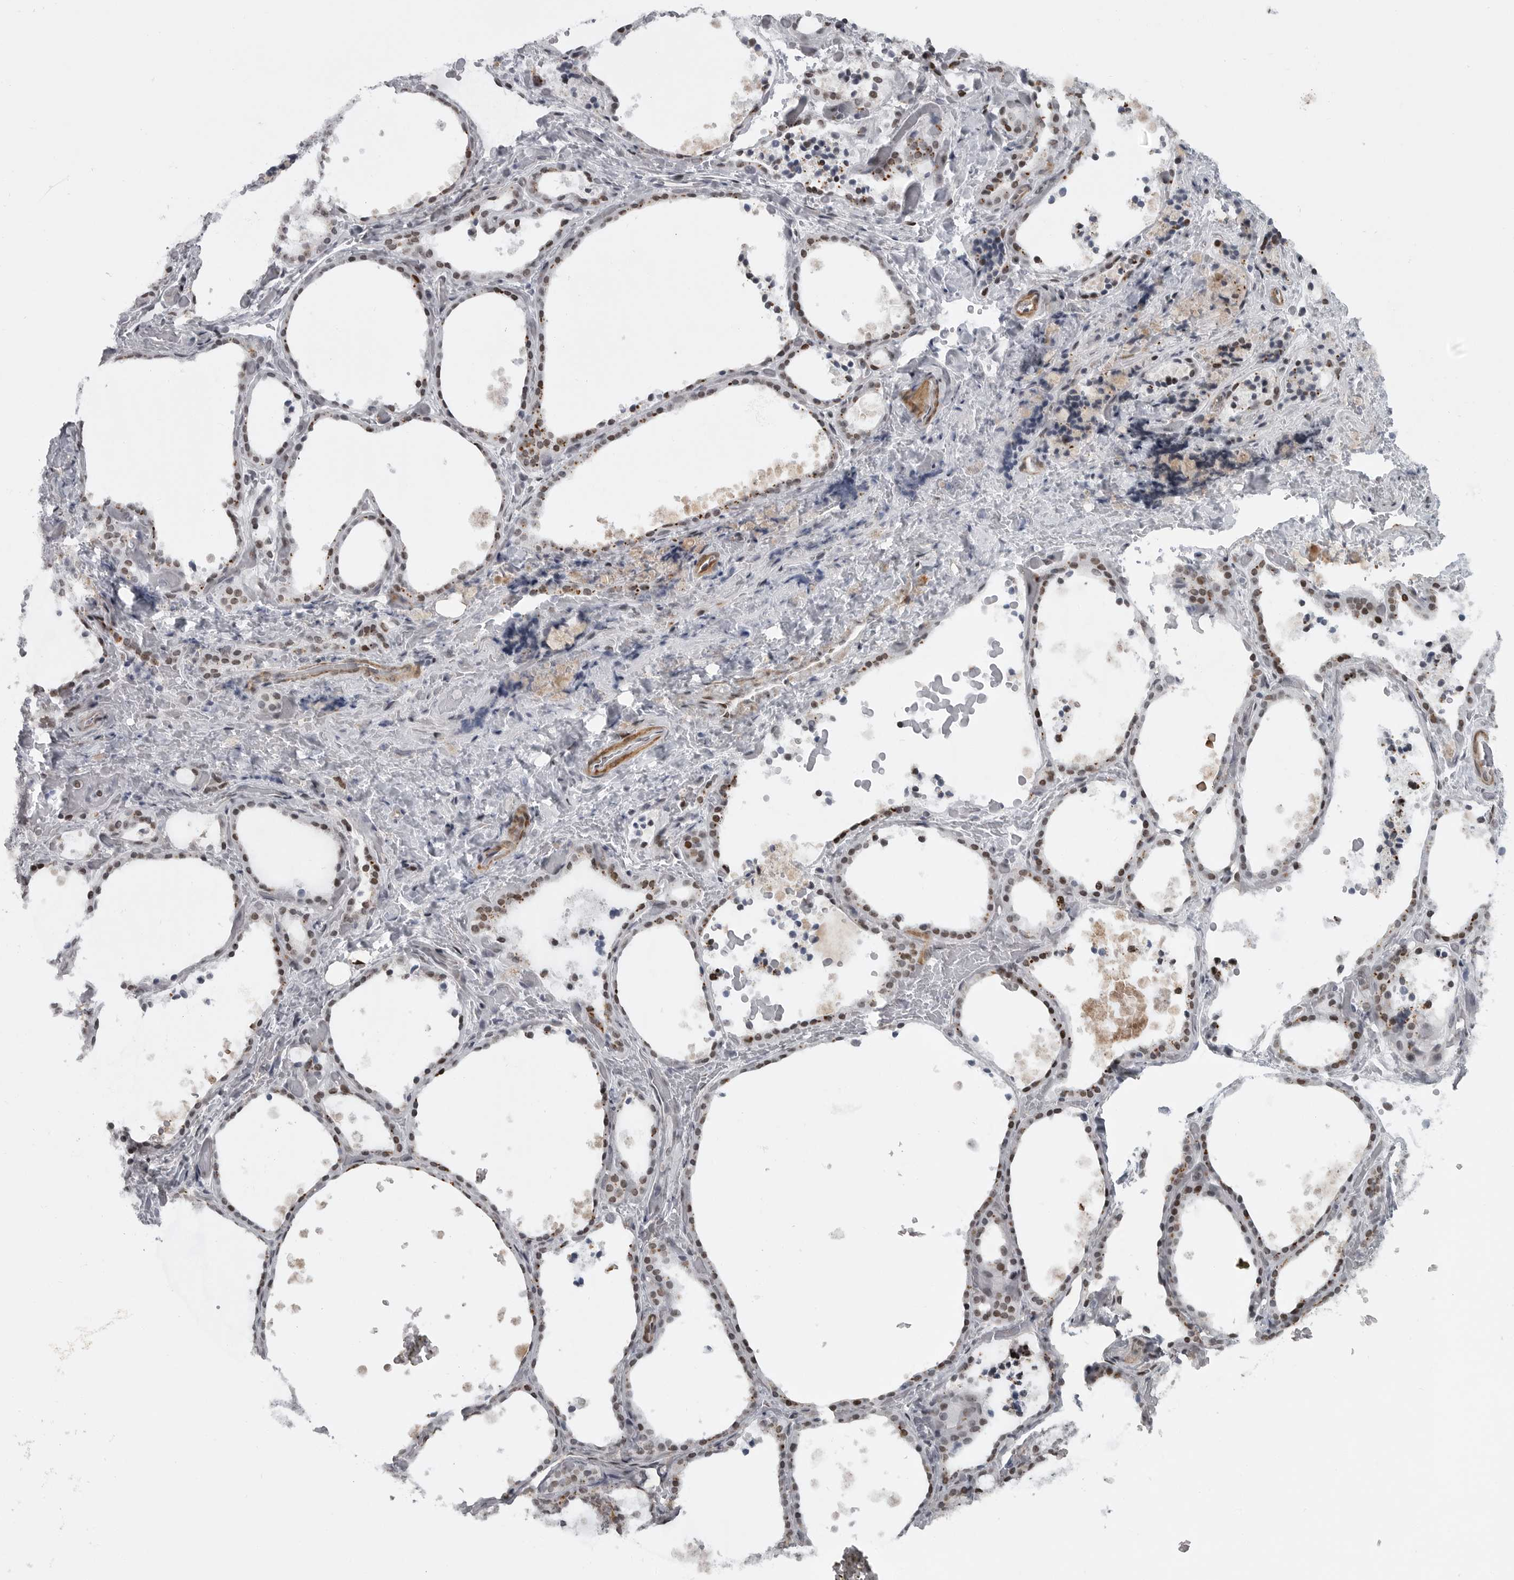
{"staining": {"intensity": "moderate", "quantity": "25%-75%", "location": "cytoplasmic/membranous,nuclear"}, "tissue": "thyroid gland", "cell_type": "Glandular cells", "image_type": "normal", "snomed": [{"axis": "morphology", "description": "Normal tissue, NOS"}, {"axis": "topography", "description": "Thyroid gland"}], "caption": "Immunohistochemical staining of benign thyroid gland exhibits medium levels of moderate cytoplasmic/membranous,nuclear expression in approximately 25%-75% of glandular cells.", "gene": "HMGN3", "patient": {"sex": "female", "age": 44}}